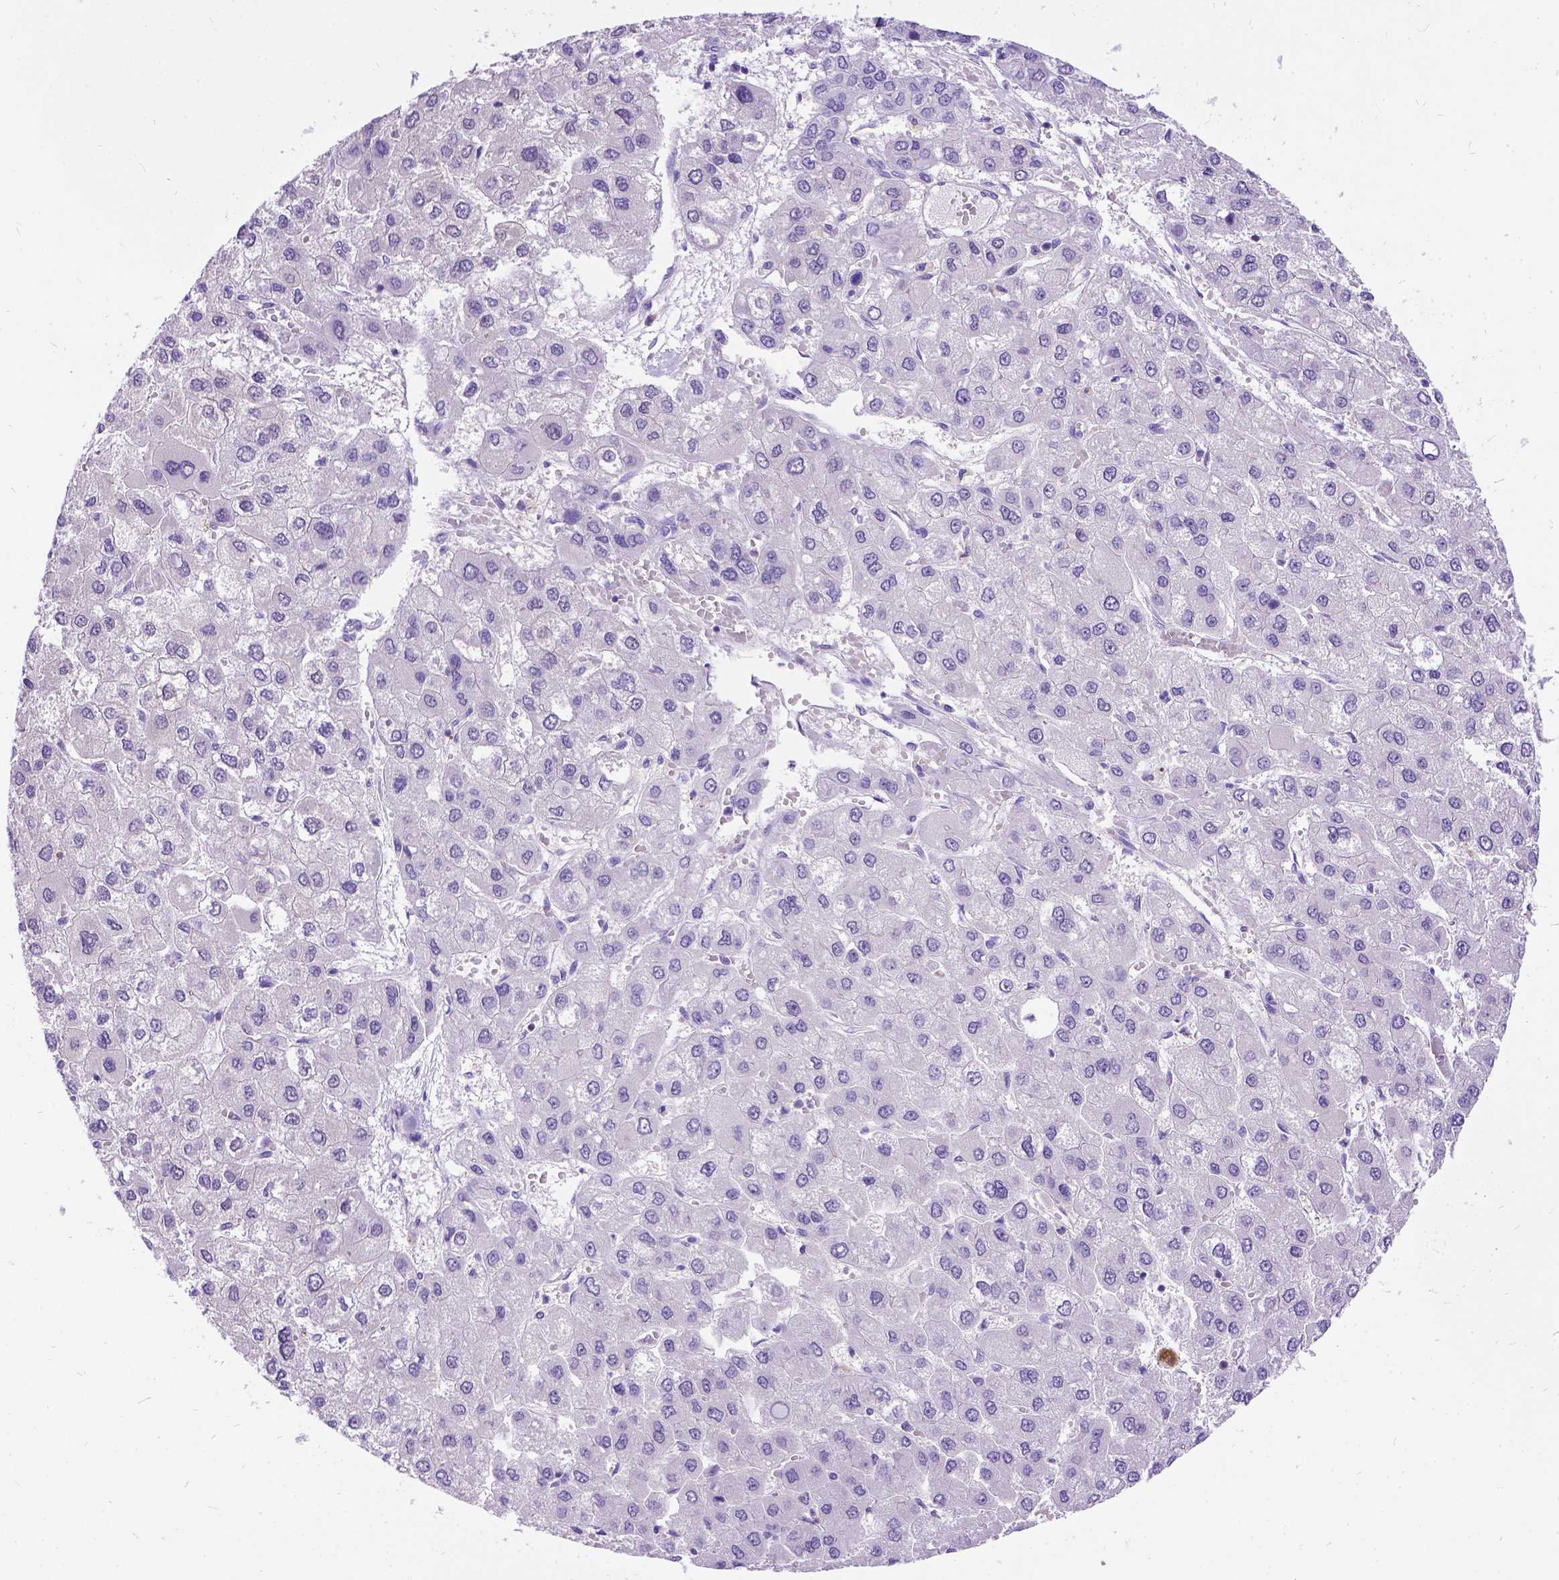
{"staining": {"intensity": "negative", "quantity": "none", "location": "none"}, "tissue": "liver cancer", "cell_type": "Tumor cells", "image_type": "cancer", "snomed": [{"axis": "morphology", "description": "Carcinoma, Hepatocellular, NOS"}, {"axis": "topography", "description": "Liver"}], "caption": "Immunohistochemistry (IHC) of hepatocellular carcinoma (liver) reveals no positivity in tumor cells.", "gene": "PRG2", "patient": {"sex": "female", "age": 41}}